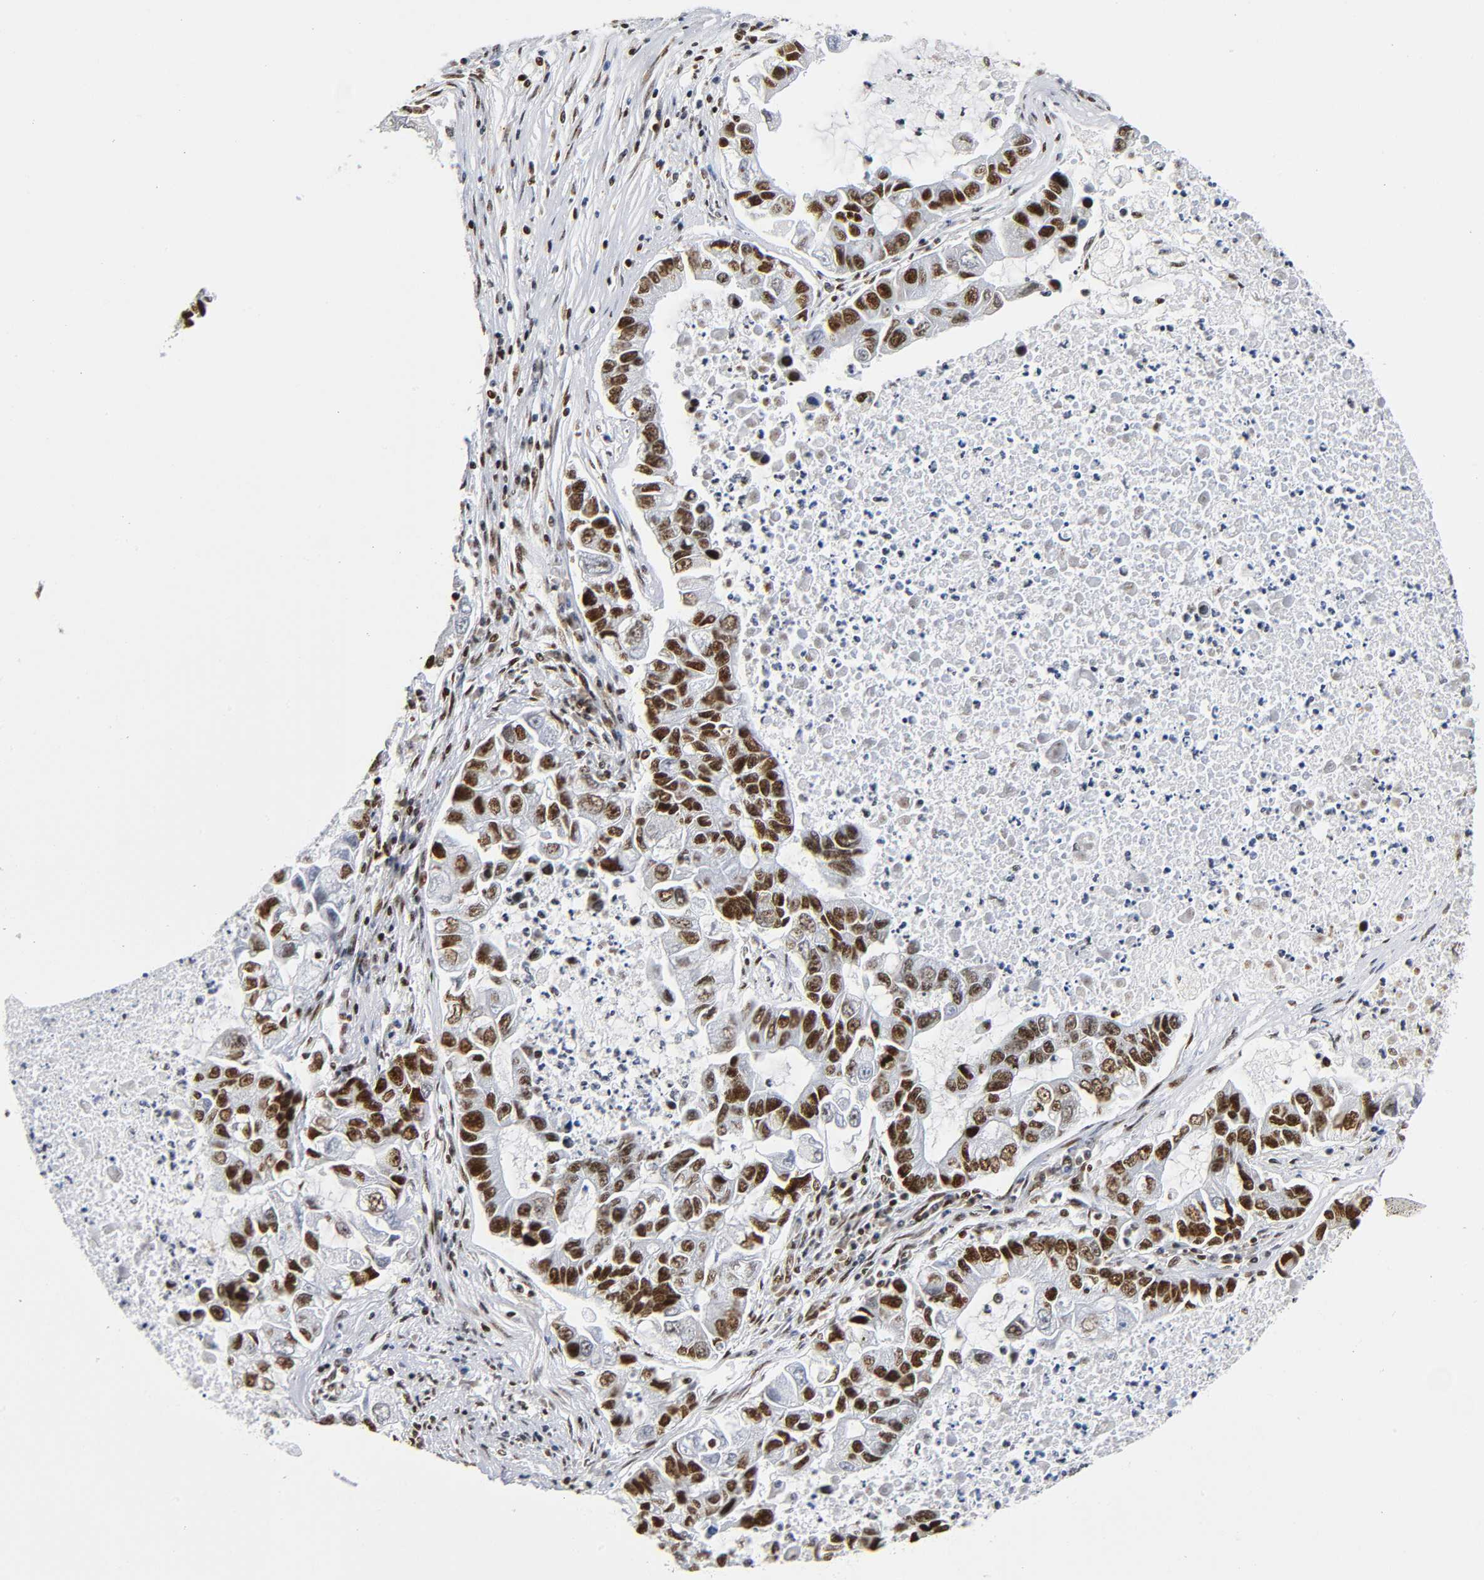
{"staining": {"intensity": "strong", "quantity": ">75%", "location": "nuclear"}, "tissue": "lung cancer", "cell_type": "Tumor cells", "image_type": "cancer", "snomed": [{"axis": "morphology", "description": "Adenocarcinoma, NOS"}, {"axis": "topography", "description": "Lung"}], "caption": "The photomicrograph exhibits staining of lung adenocarcinoma, revealing strong nuclear protein positivity (brown color) within tumor cells.", "gene": "UBTF", "patient": {"sex": "female", "age": 51}}